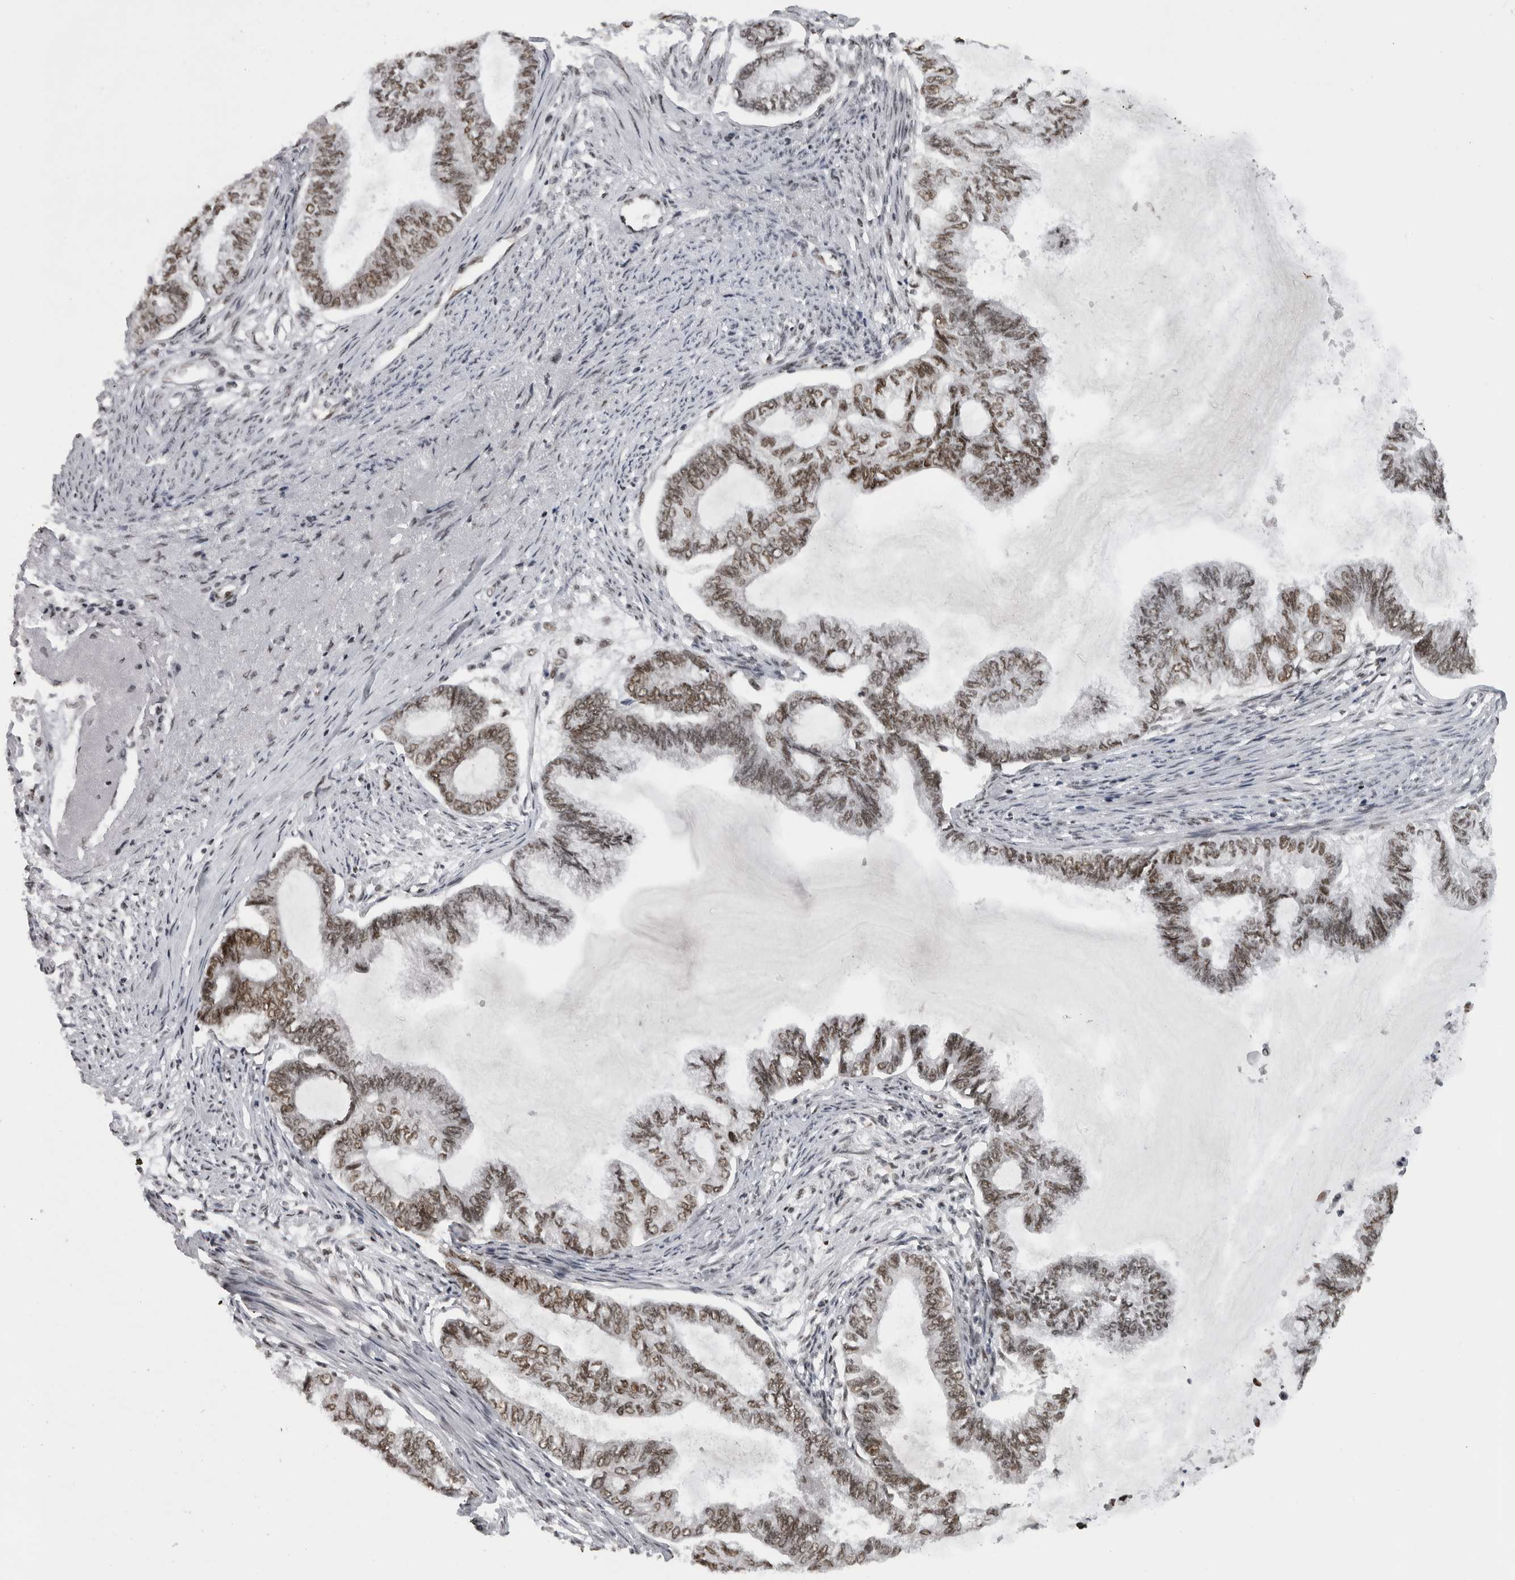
{"staining": {"intensity": "moderate", "quantity": ">75%", "location": "nuclear"}, "tissue": "endometrial cancer", "cell_type": "Tumor cells", "image_type": "cancer", "snomed": [{"axis": "morphology", "description": "Adenocarcinoma, NOS"}, {"axis": "topography", "description": "Endometrium"}], "caption": "Human endometrial adenocarcinoma stained for a protein (brown) displays moderate nuclear positive expression in approximately >75% of tumor cells.", "gene": "ZSCAN2", "patient": {"sex": "female", "age": 86}}